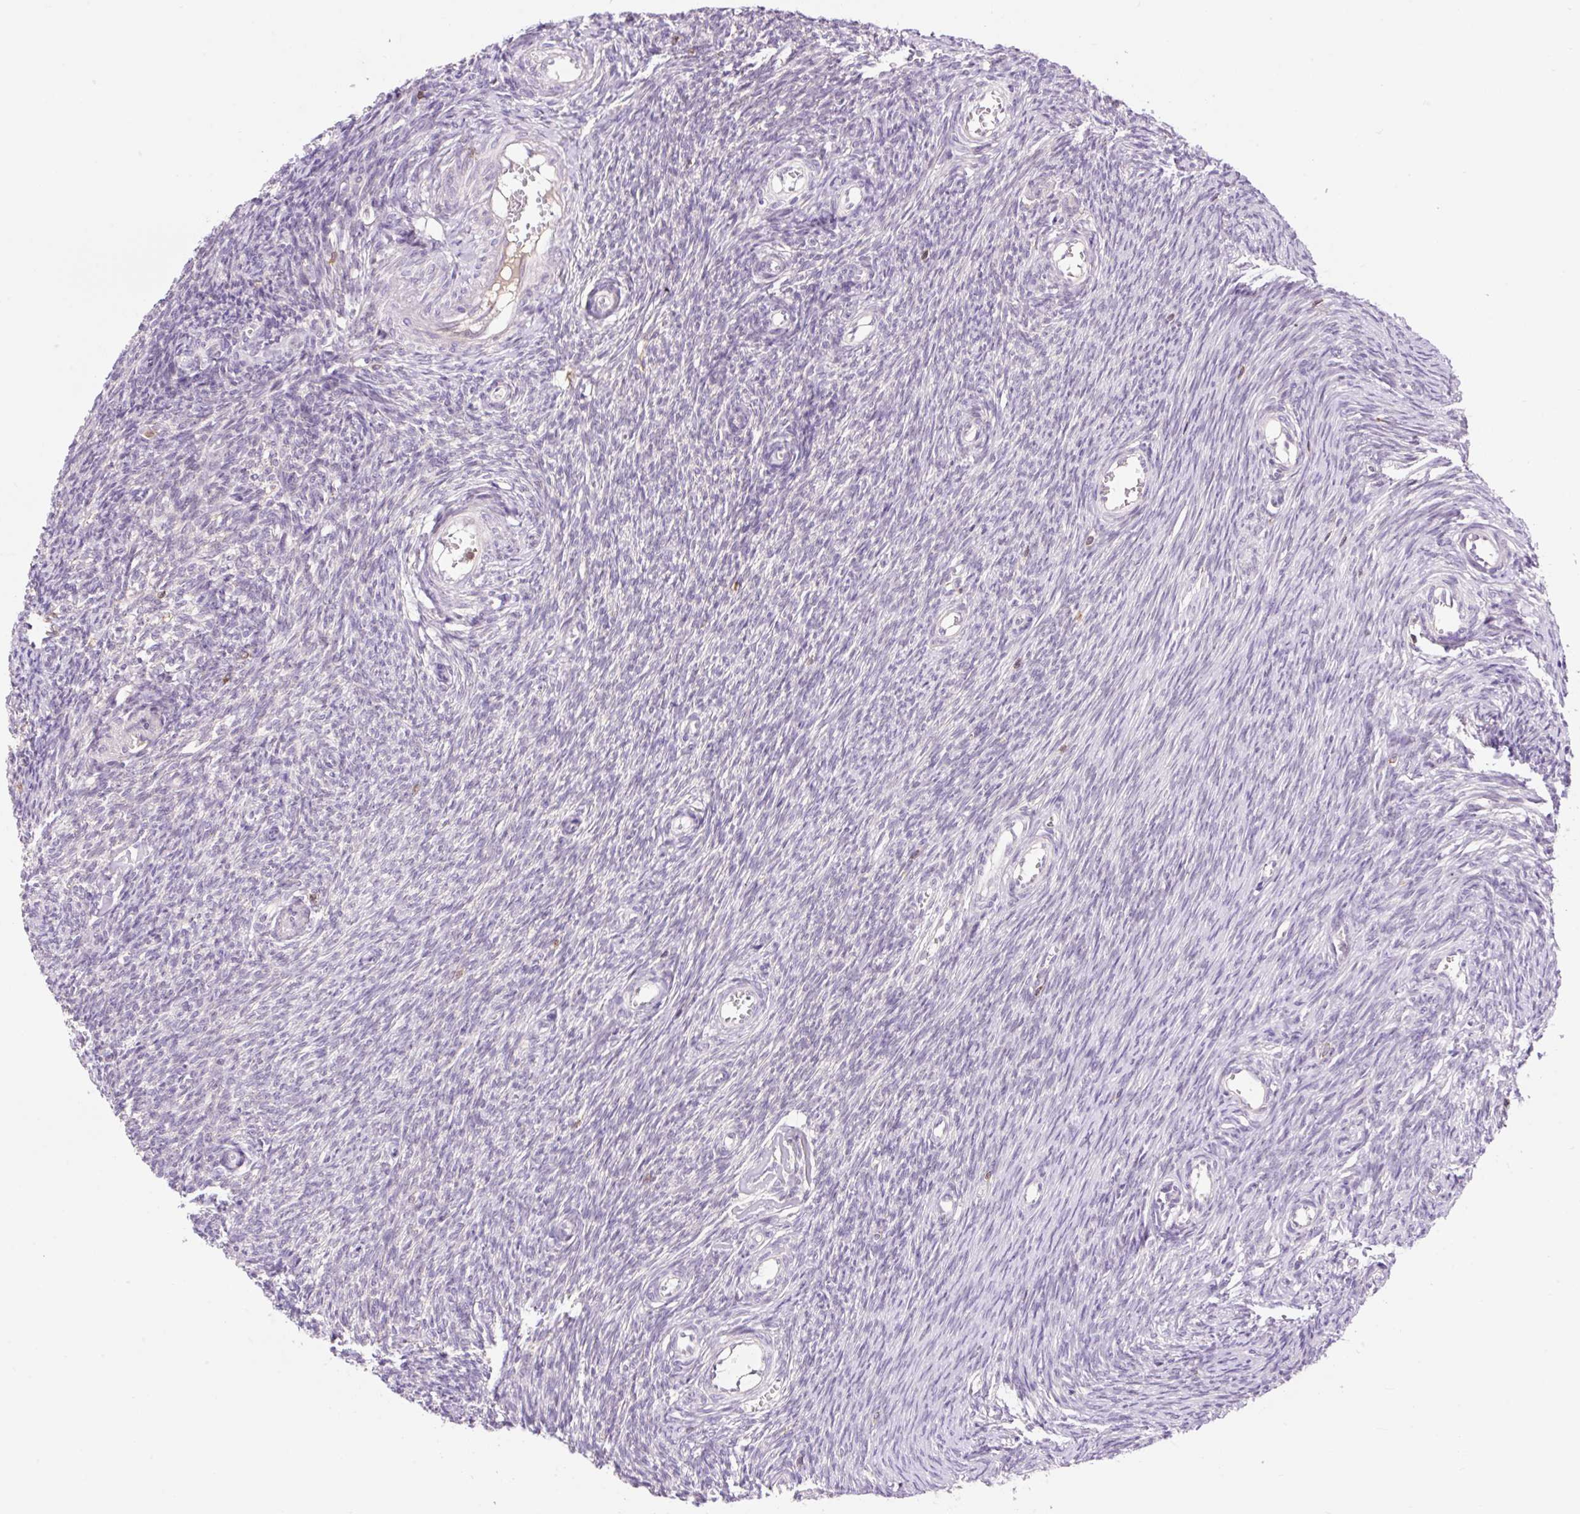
{"staining": {"intensity": "negative", "quantity": "none", "location": "none"}, "tissue": "ovary", "cell_type": "Ovarian stroma cells", "image_type": "normal", "snomed": [{"axis": "morphology", "description": "Normal tissue, NOS"}, {"axis": "topography", "description": "Ovary"}], "caption": "DAB immunohistochemical staining of unremarkable human ovary reveals no significant positivity in ovarian stroma cells.", "gene": "CARD11", "patient": {"sex": "female", "age": 44}}